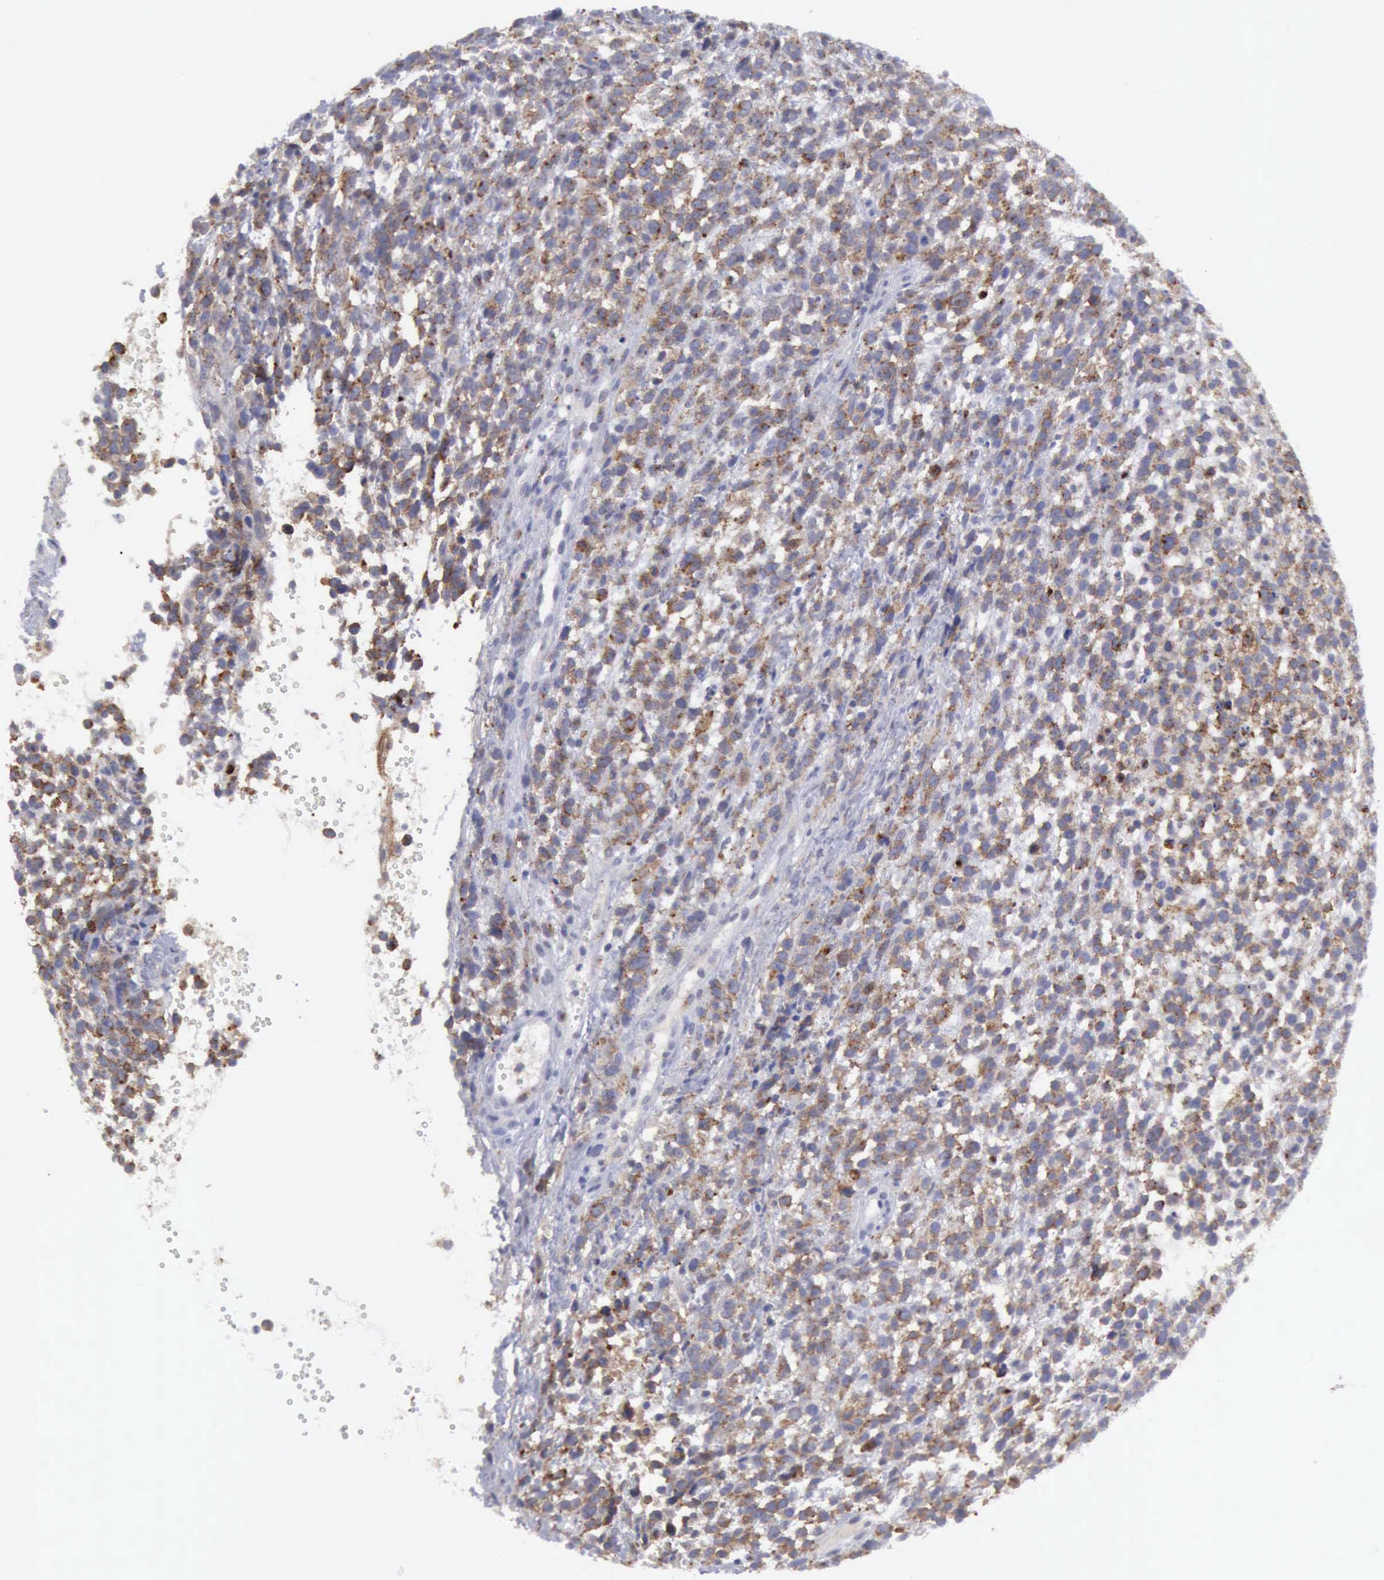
{"staining": {"intensity": "weak", "quantity": "25%-75%", "location": "cytoplasmic/membranous"}, "tissue": "glioma", "cell_type": "Tumor cells", "image_type": "cancer", "snomed": [{"axis": "morphology", "description": "Glioma, malignant, High grade"}, {"axis": "topography", "description": "Brain"}], "caption": "Glioma was stained to show a protein in brown. There is low levels of weak cytoplasmic/membranous staining in about 25%-75% of tumor cells.", "gene": "TFRC", "patient": {"sex": "male", "age": 66}}